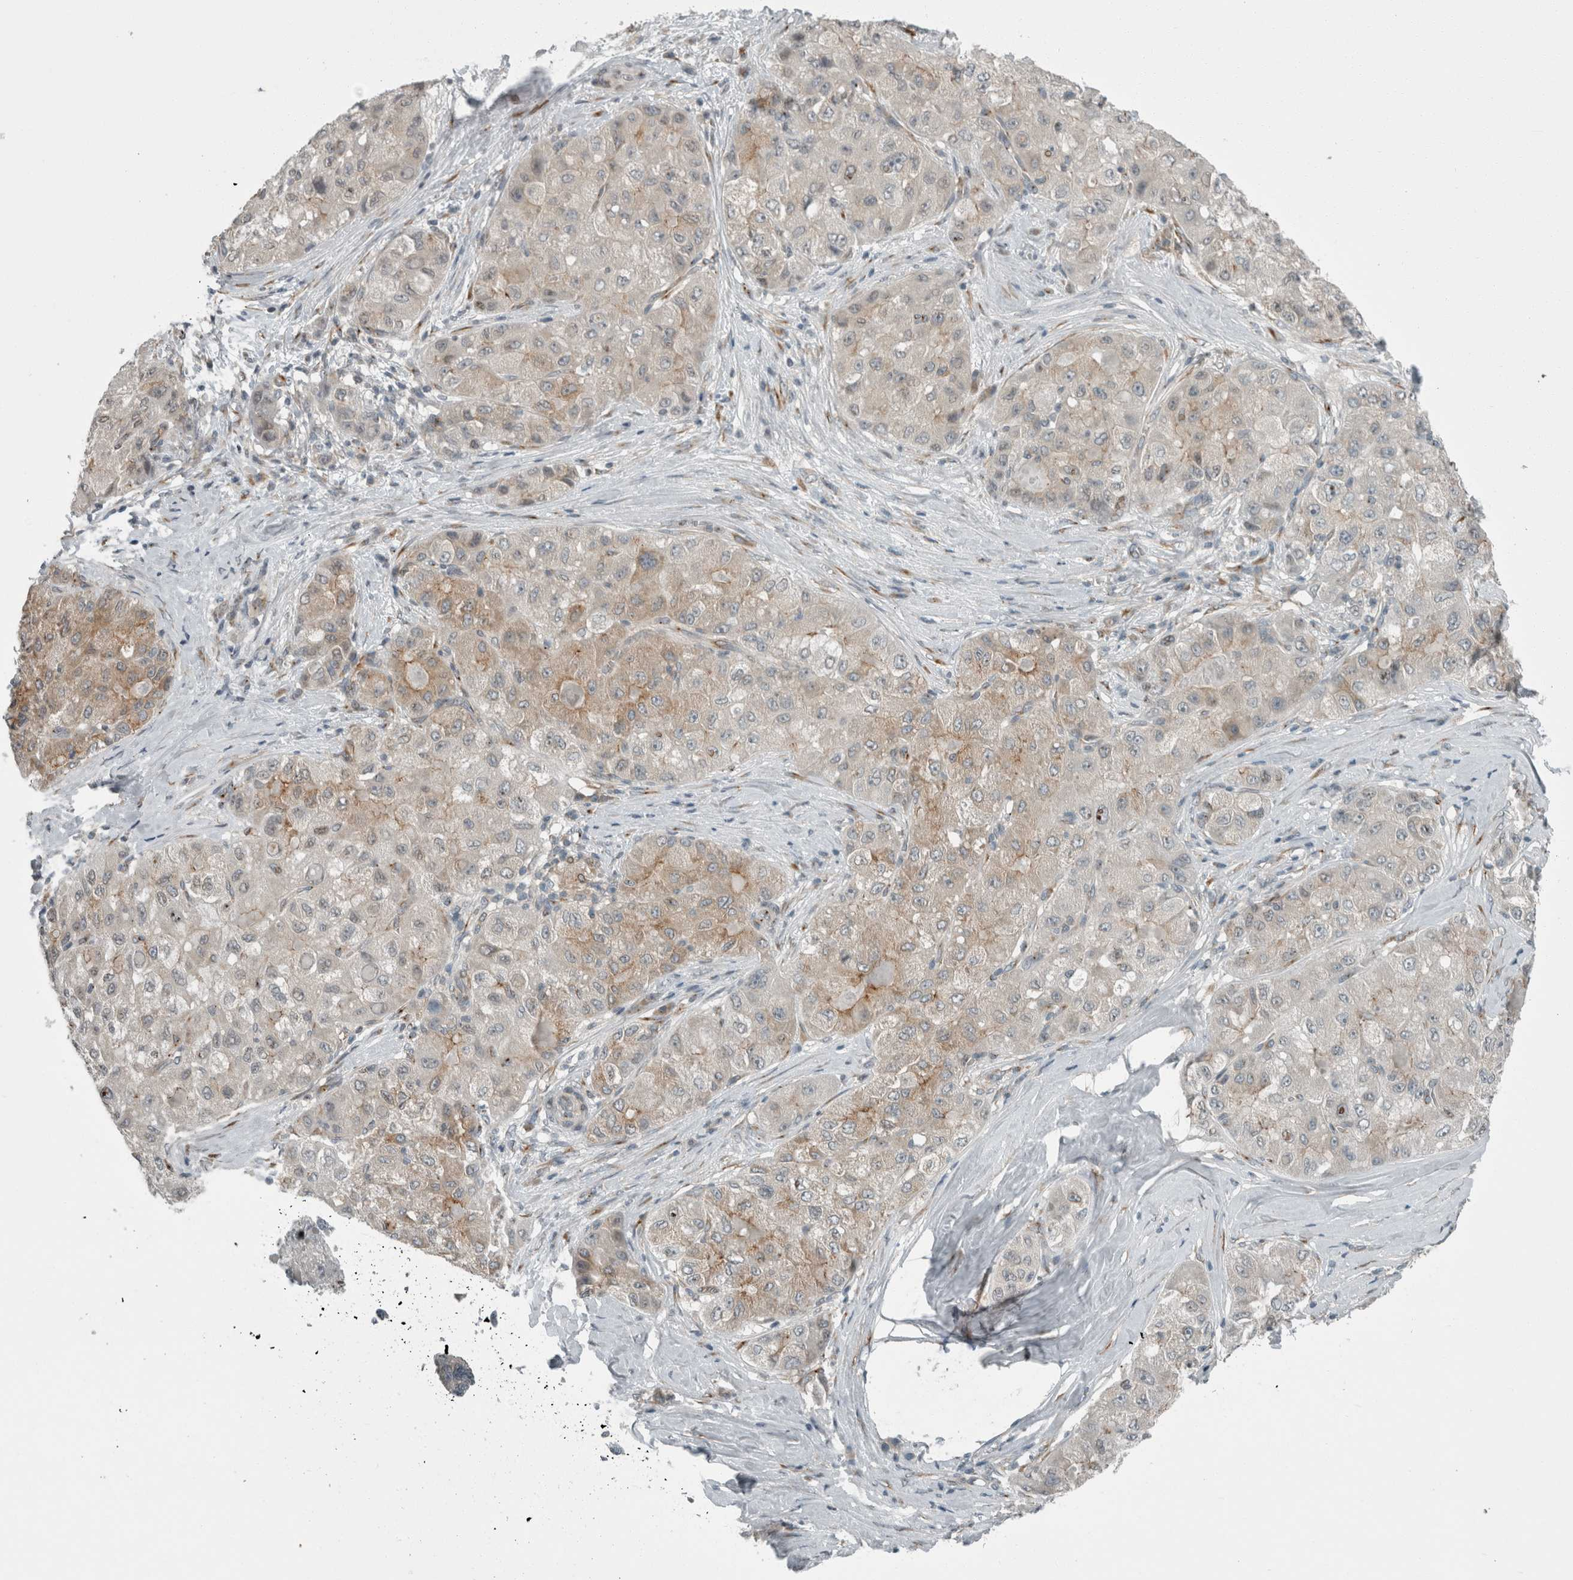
{"staining": {"intensity": "moderate", "quantity": "25%-75%", "location": "cytoplasmic/membranous"}, "tissue": "liver cancer", "cell_type": "Tumor cells", "image_type": "cancer", "snomed": [{"axis": "morphology", "description": "Carcinoma, Hepatocellular, NOS"}, {"axis": "topography", "description": "Liver"}], "caption": "Hepatocellular carcinoma (liver) stained with IHC exhibits moderate cytoplasmic/membranous expression in about 25%-75% of tumor cells.", "gene": "KIF1C", "patient": {"sex": "male", "age": 80}}